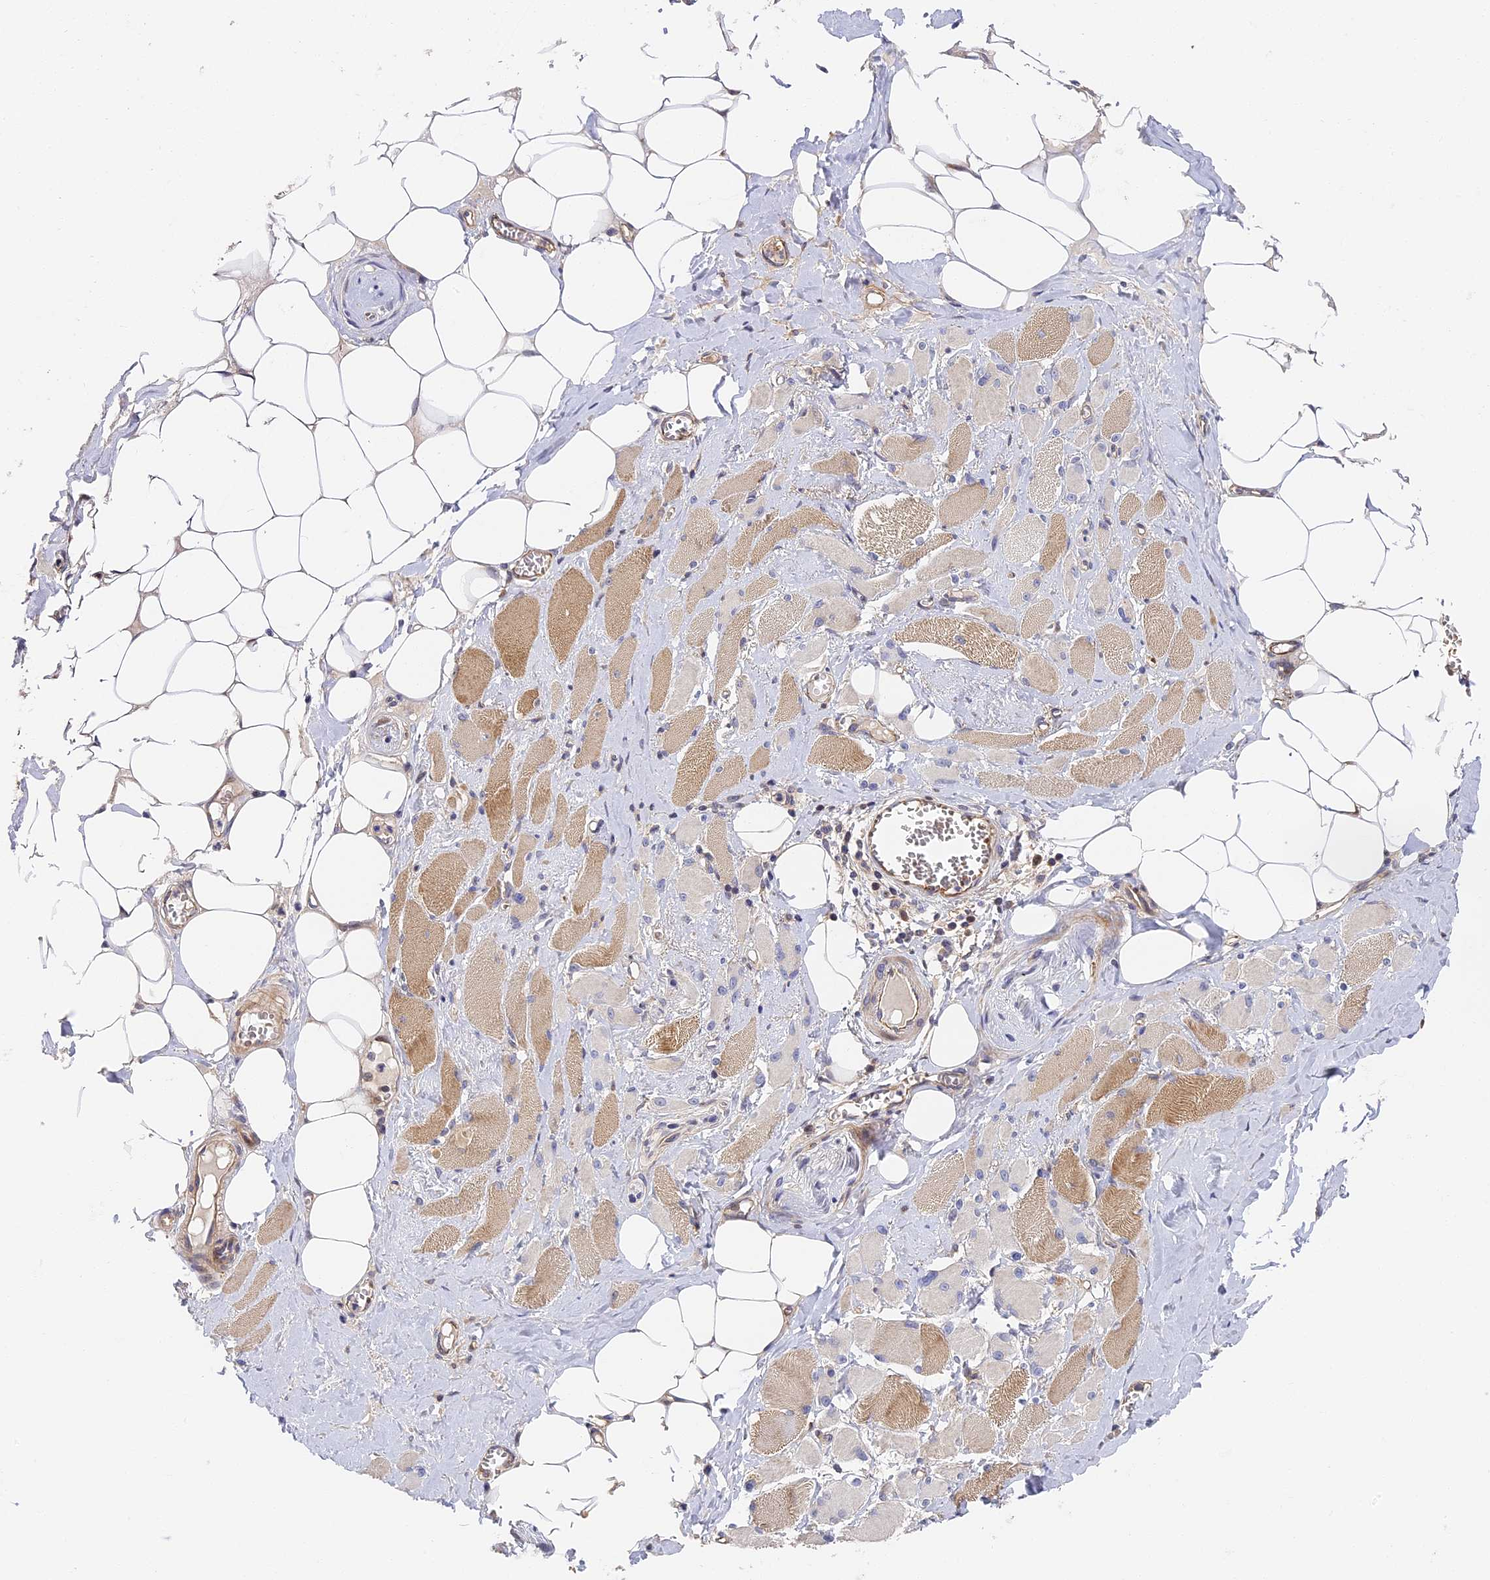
{"staining": {"intensity": "strong", "quantity": ">75%", "location": "cytoplasmic/membranous"}, "tissue": "skeletal muscle", "cell_type": "Myocytes", "image_type": "normal", "snomed": [{"axis": "morphology", "description": "Normal tissue, NOS"}, {"axis": "morphology", "description": "Basal cell carcinoma"}, {"axis": "topography", "description": "Skeletal muscle"}], "caption": "Immunohistochemical staining of normal human skeletal muscle exhibits high levels of strong cytoplasmic/membranous expression in about >75% of myocytes. The protein is stained brown, and the nuclei are stained in blue (DAB (3,3'-diaminobenzidine) IHC with brightfield microscopy, high magnification).", "gene": "MISP3", "patient": {"sex": "female", "age": 64}}